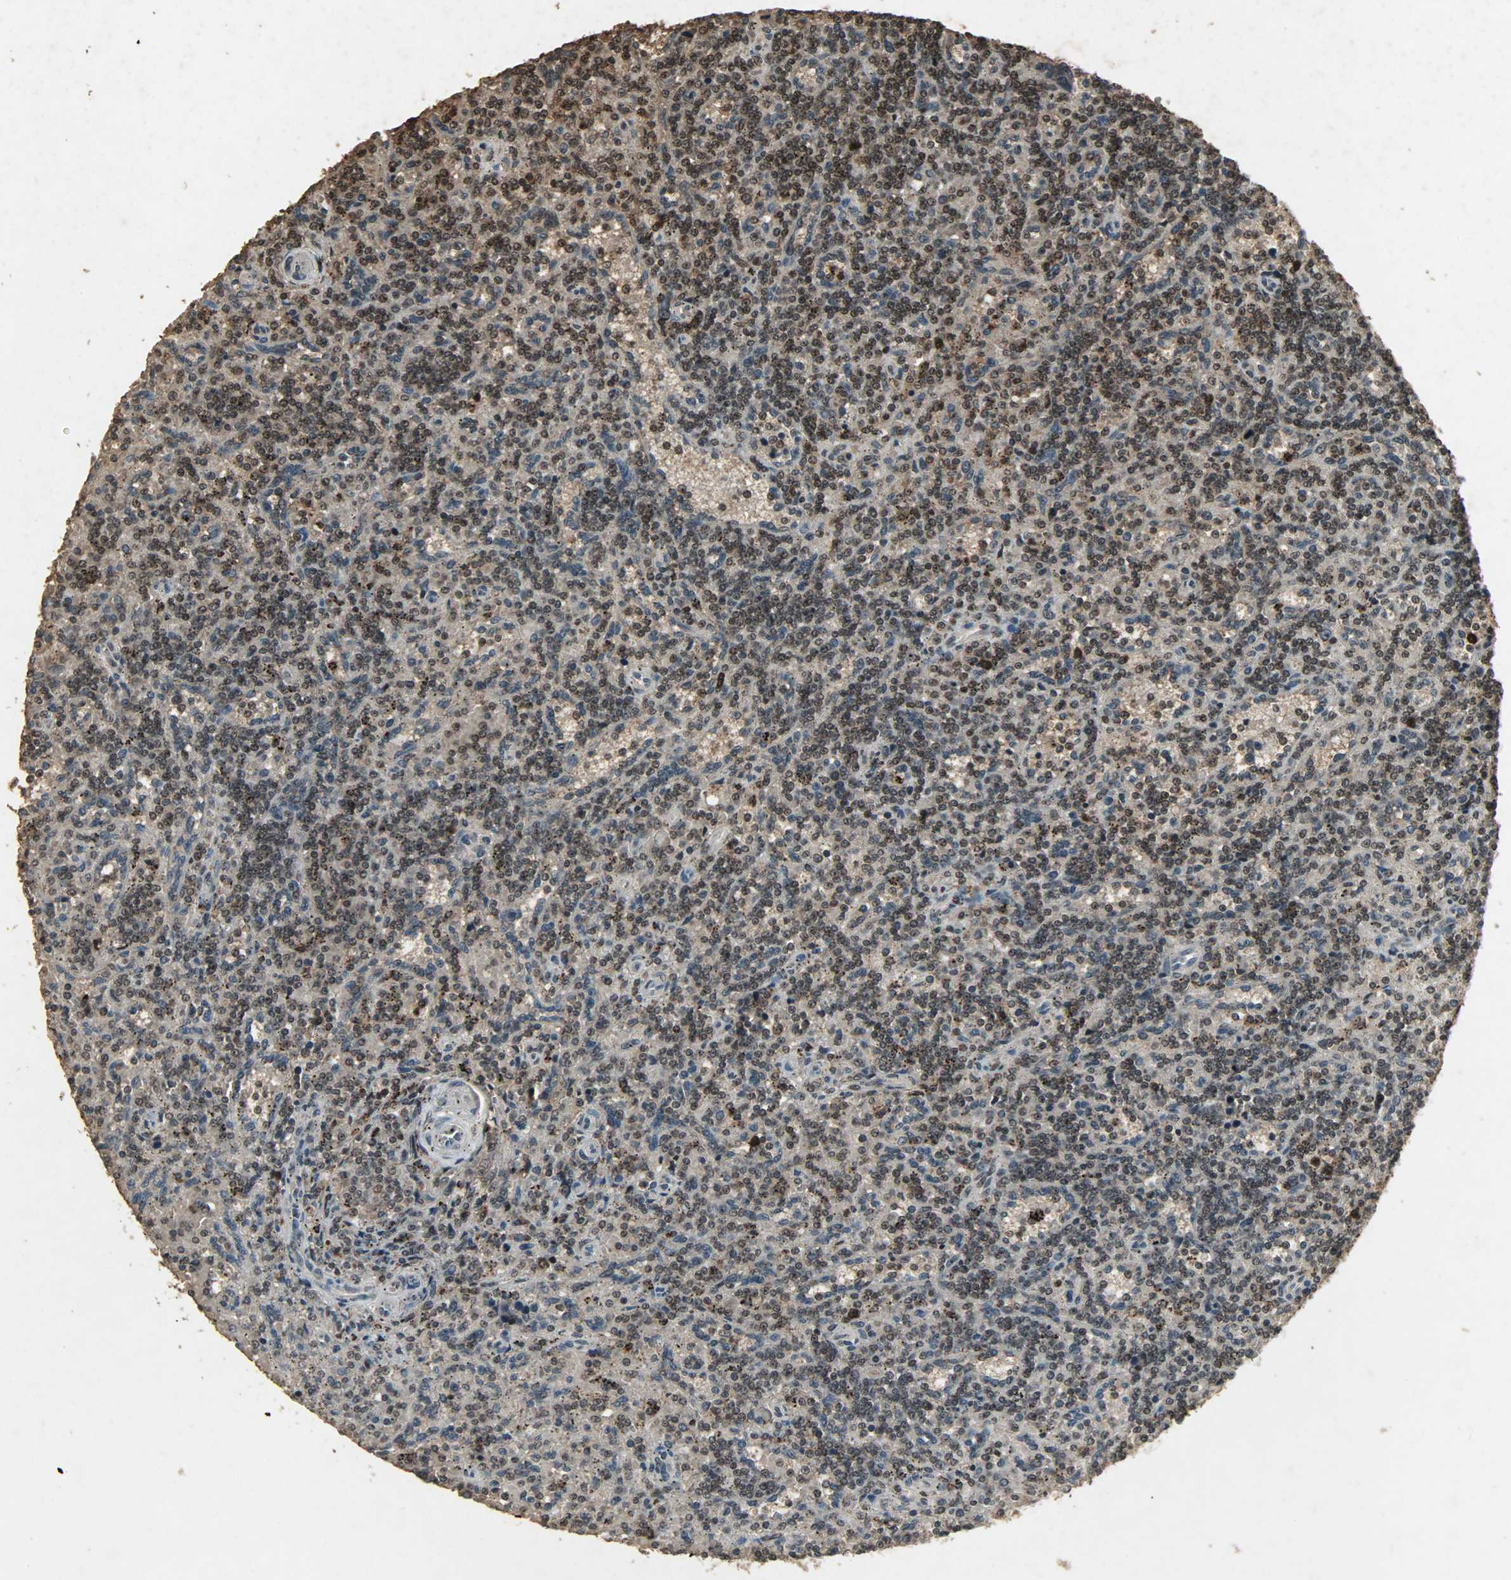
{"staining": {"intensity": "moderate", "quantity": ">75%", "location": "cytoplasmic/membranous,nuclear"}, "tissue": "lymphoma", "cell_type": "Tumor cells", "image_type": "cancer", "snomed": [{"axis": "morphology", "description": "Malignant lymphoma, non-Hodgkin's type, Low grade"}, {"axis": "topography", "description": "Spleen"}], "caption": "Protein analysis of lymphoma tissue exhibits moderate cytoplasmic/membranous and nuclear expression in approximately >75% of tumor cells.", "gene": "PPP3R1", "patient": {"sex": "male", "age": 73}}